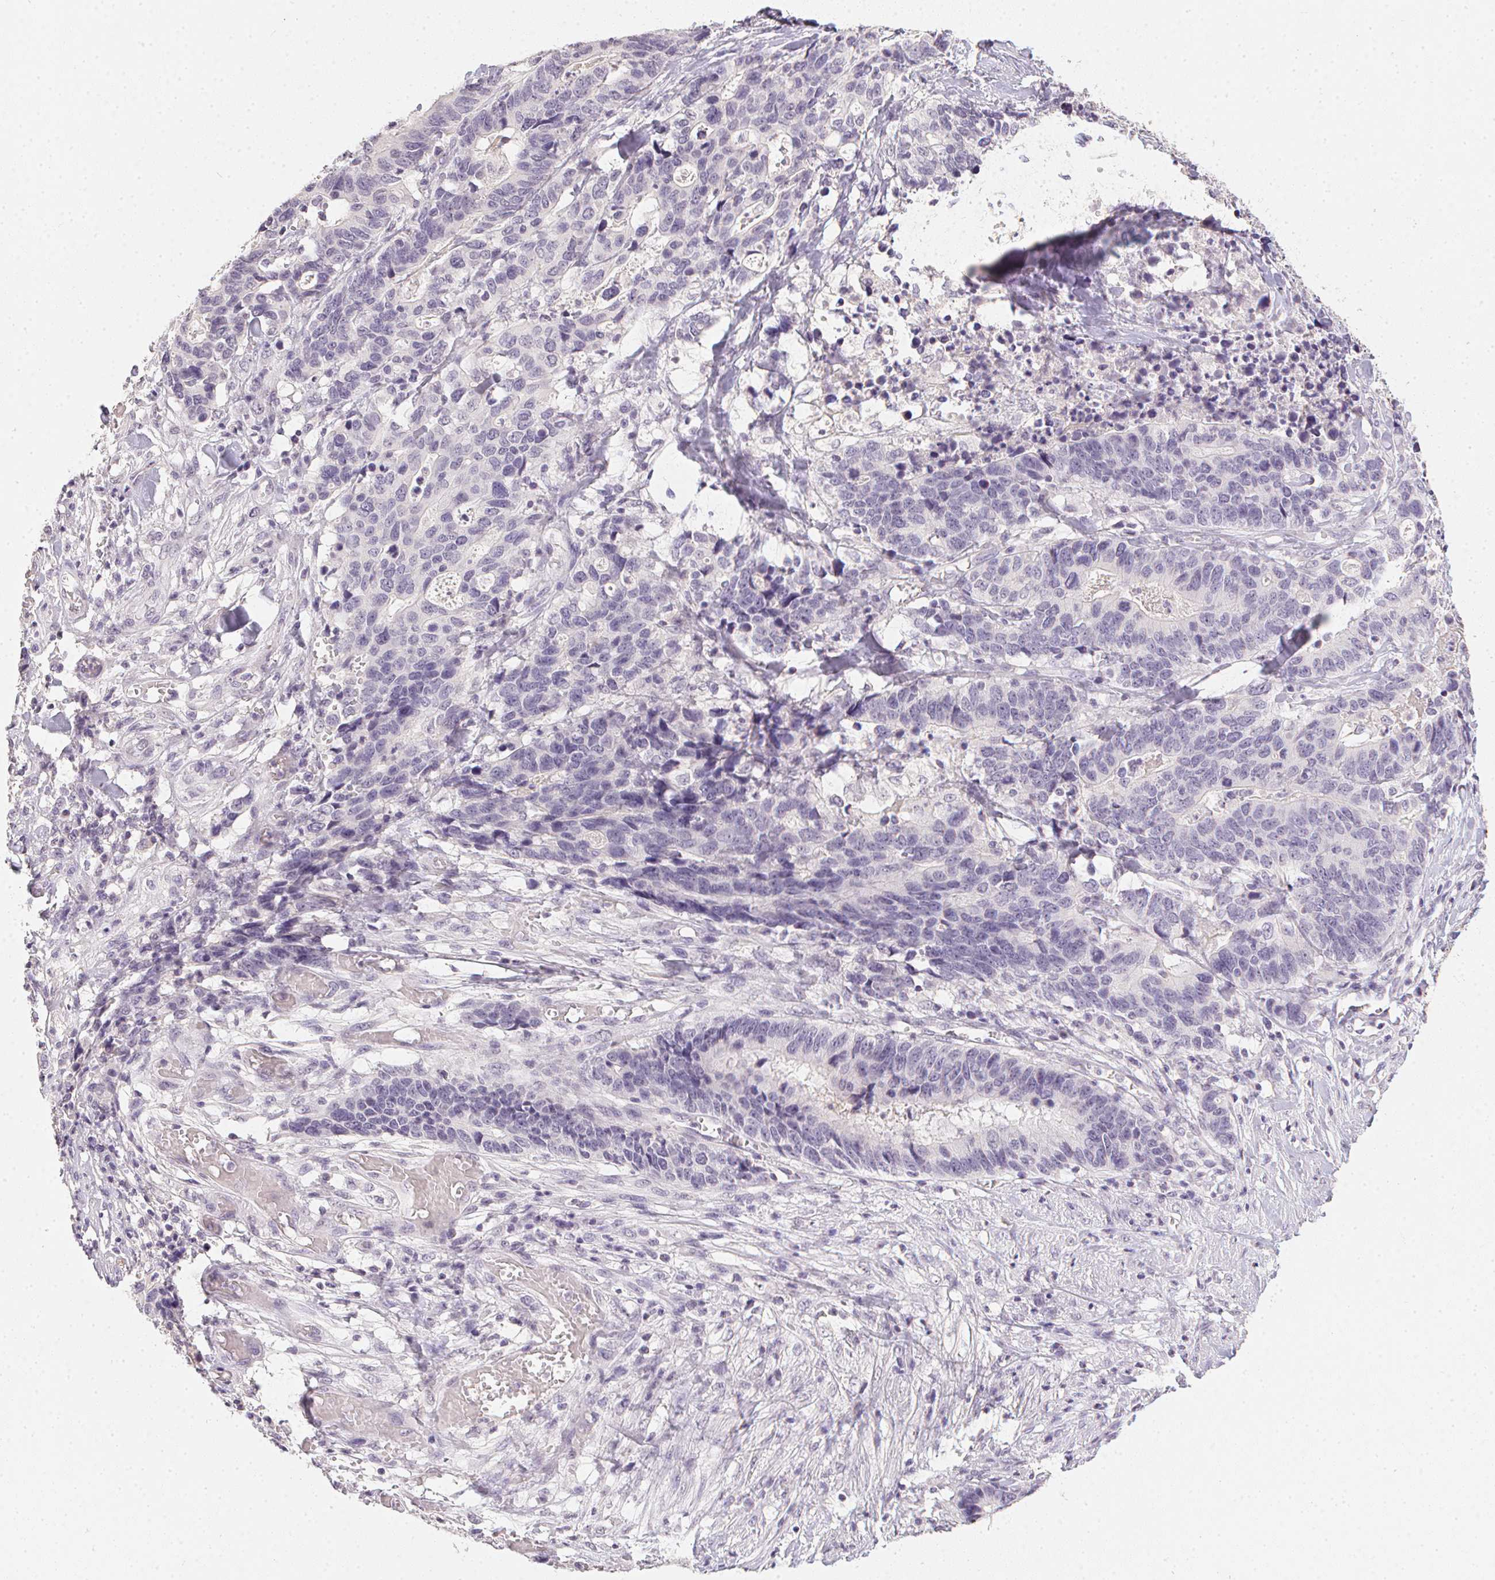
{"staining": {"intensity": "negative", "quantity": "none", "location": "none"}, "tissue": "stomach cancer", "cell_type": "Tumor cells", "image_type": "cancer", "snomed": [{"axis": "morphology", "description": "Adenocarcinoma, NOS"}, {"axis": "topography", "description": "Stomach, upper"}], "caption": "Stomach cancer stained for a protein using IHC shows no expression tumor cells.", "gene": "PPY", "patient": {"sex": "female", "age": 67}}